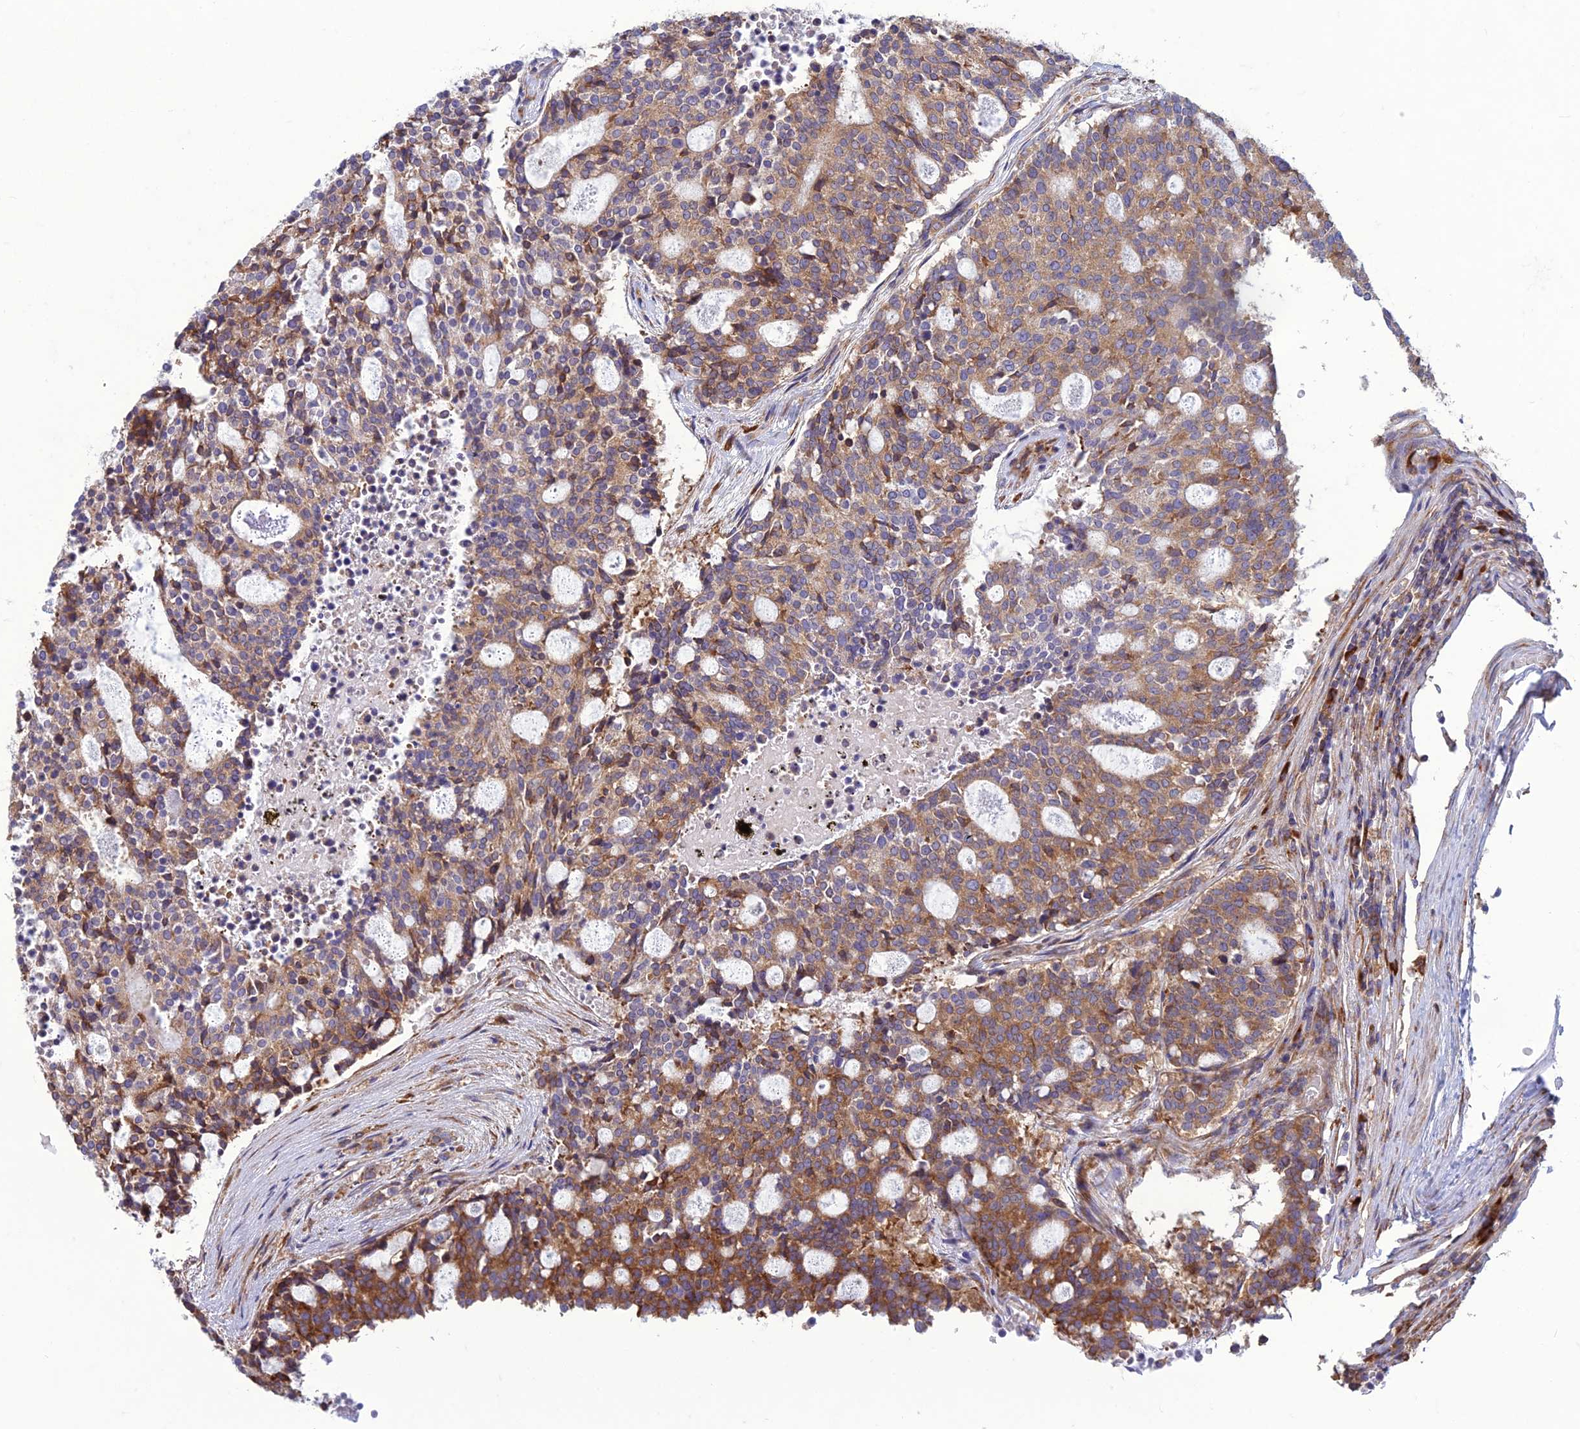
{"staining": {"intensity": "moderate", "quantity": ">75%", "location": "cytoplasmic/membranous"}, "tissue": "carcinoid", "cell_type": "Tumor cells", "image_type": "cancer", "snomed": [{"axis": "morphology", "description": "Carcinoid, malignant, NOS"}, {"axis": "topography", "description": "Pancreas"}], "caption": "Human carcinoid (malignant) stained with a brown dye exhibits moderate cytoplasmic/membranous positive staining in about >75% of tumor cells.", "gene": "RPL17-C18orf32", "patient": {"sex": "female", "age": 54}}